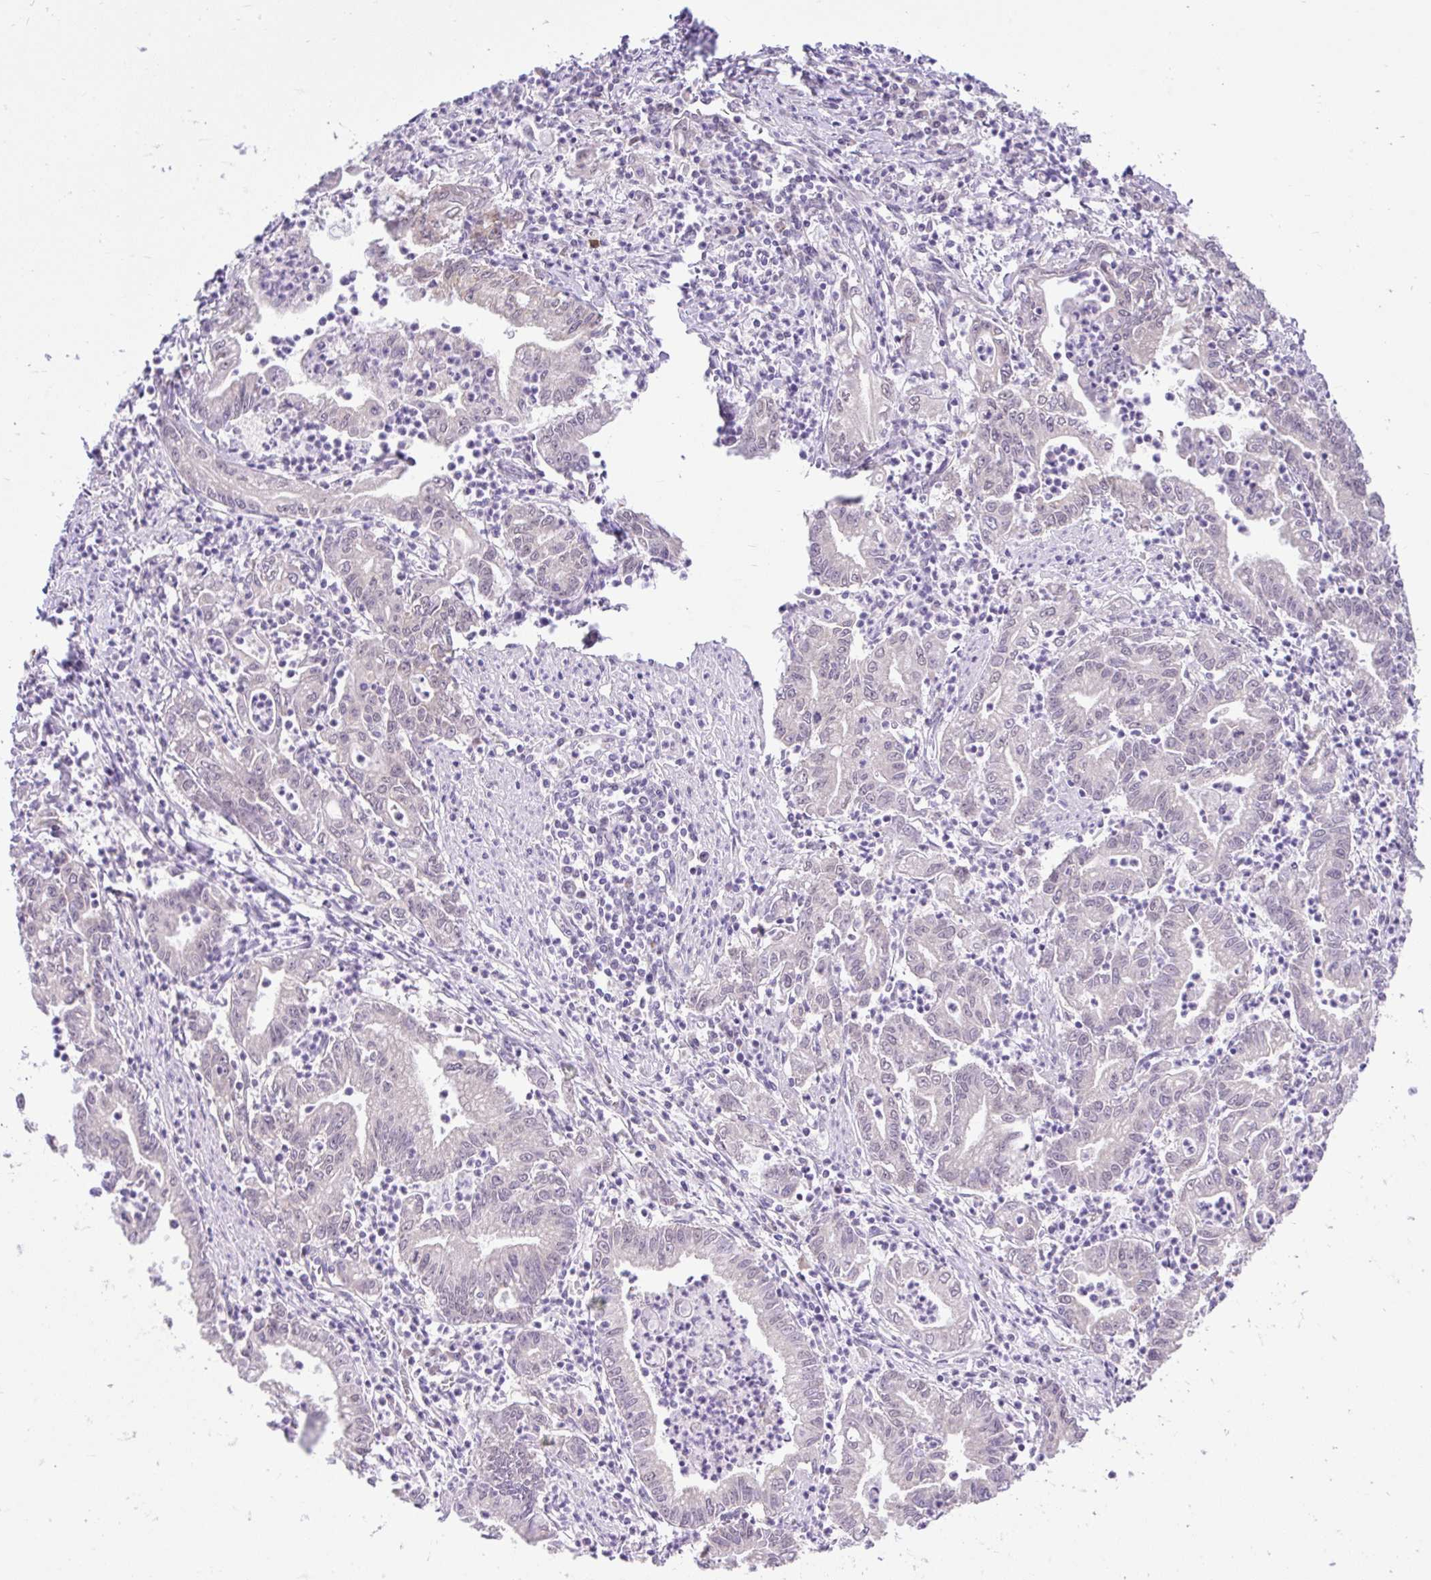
{"staining": {"intensity": "moderate", "quantity": "<25%", "location": "cytoplasmic/membranous"}, "tissue": "stomach cancer", "cell_type": "Tumor cells", "image_type": "cancer", "snomed": [{"axis": "morphology", "description": "Adenocarcinoma, NOS"}, {"axis": "topography", "description": "Stomach, upper"}], "caption": "High-magnification brightfield microscopy of adenocarcinoma (stomach) stained with DAB (3,3'-diaminobenzidine) (brown) and counterstained with hematoxylin (blue). tumor cells exhibit moderate cytoplasmic/membranous staining is present in approximately<25% of cells.", "gene": "PYCR2", "patient": {"sex": "female", "age": 79}}